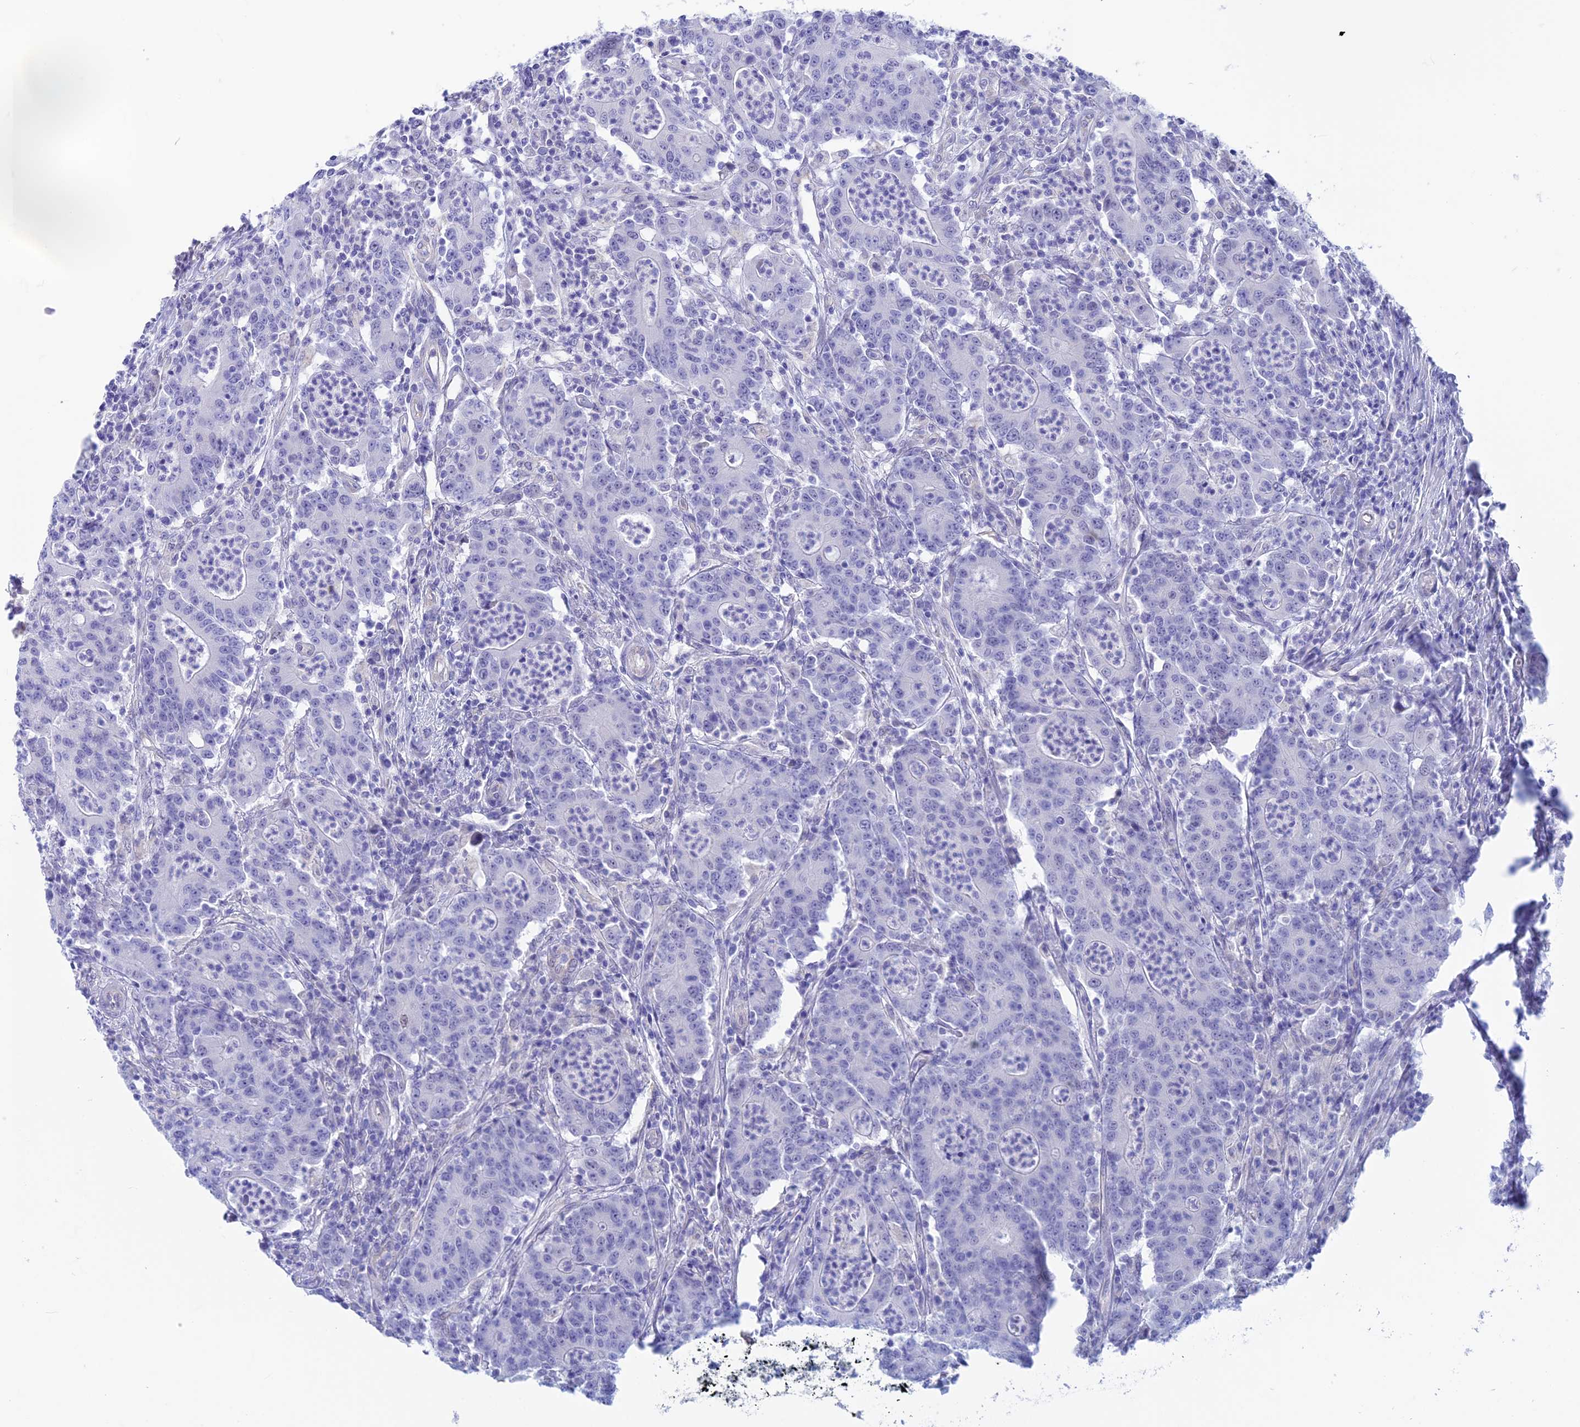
{"staining": {"intensity": "negative", "quantity": "none", "location": "none"}, "tissue": "colorectal cancer", "cell_type": "Tumor cells", "image_type": "cancer", "snomed": [{"axis": "morphology", "description": "Adenocarcinoma, NOS"}, {"axis": "topography", "description": "Colon"}], "caption": "This is a photomicrograph of immunohistochemistry staining of adenocarcinoma (colorectal), which shows no staining in tumor cells.", "gene": "GNGT2", "patient": {"sex": "male", "age": 83}}